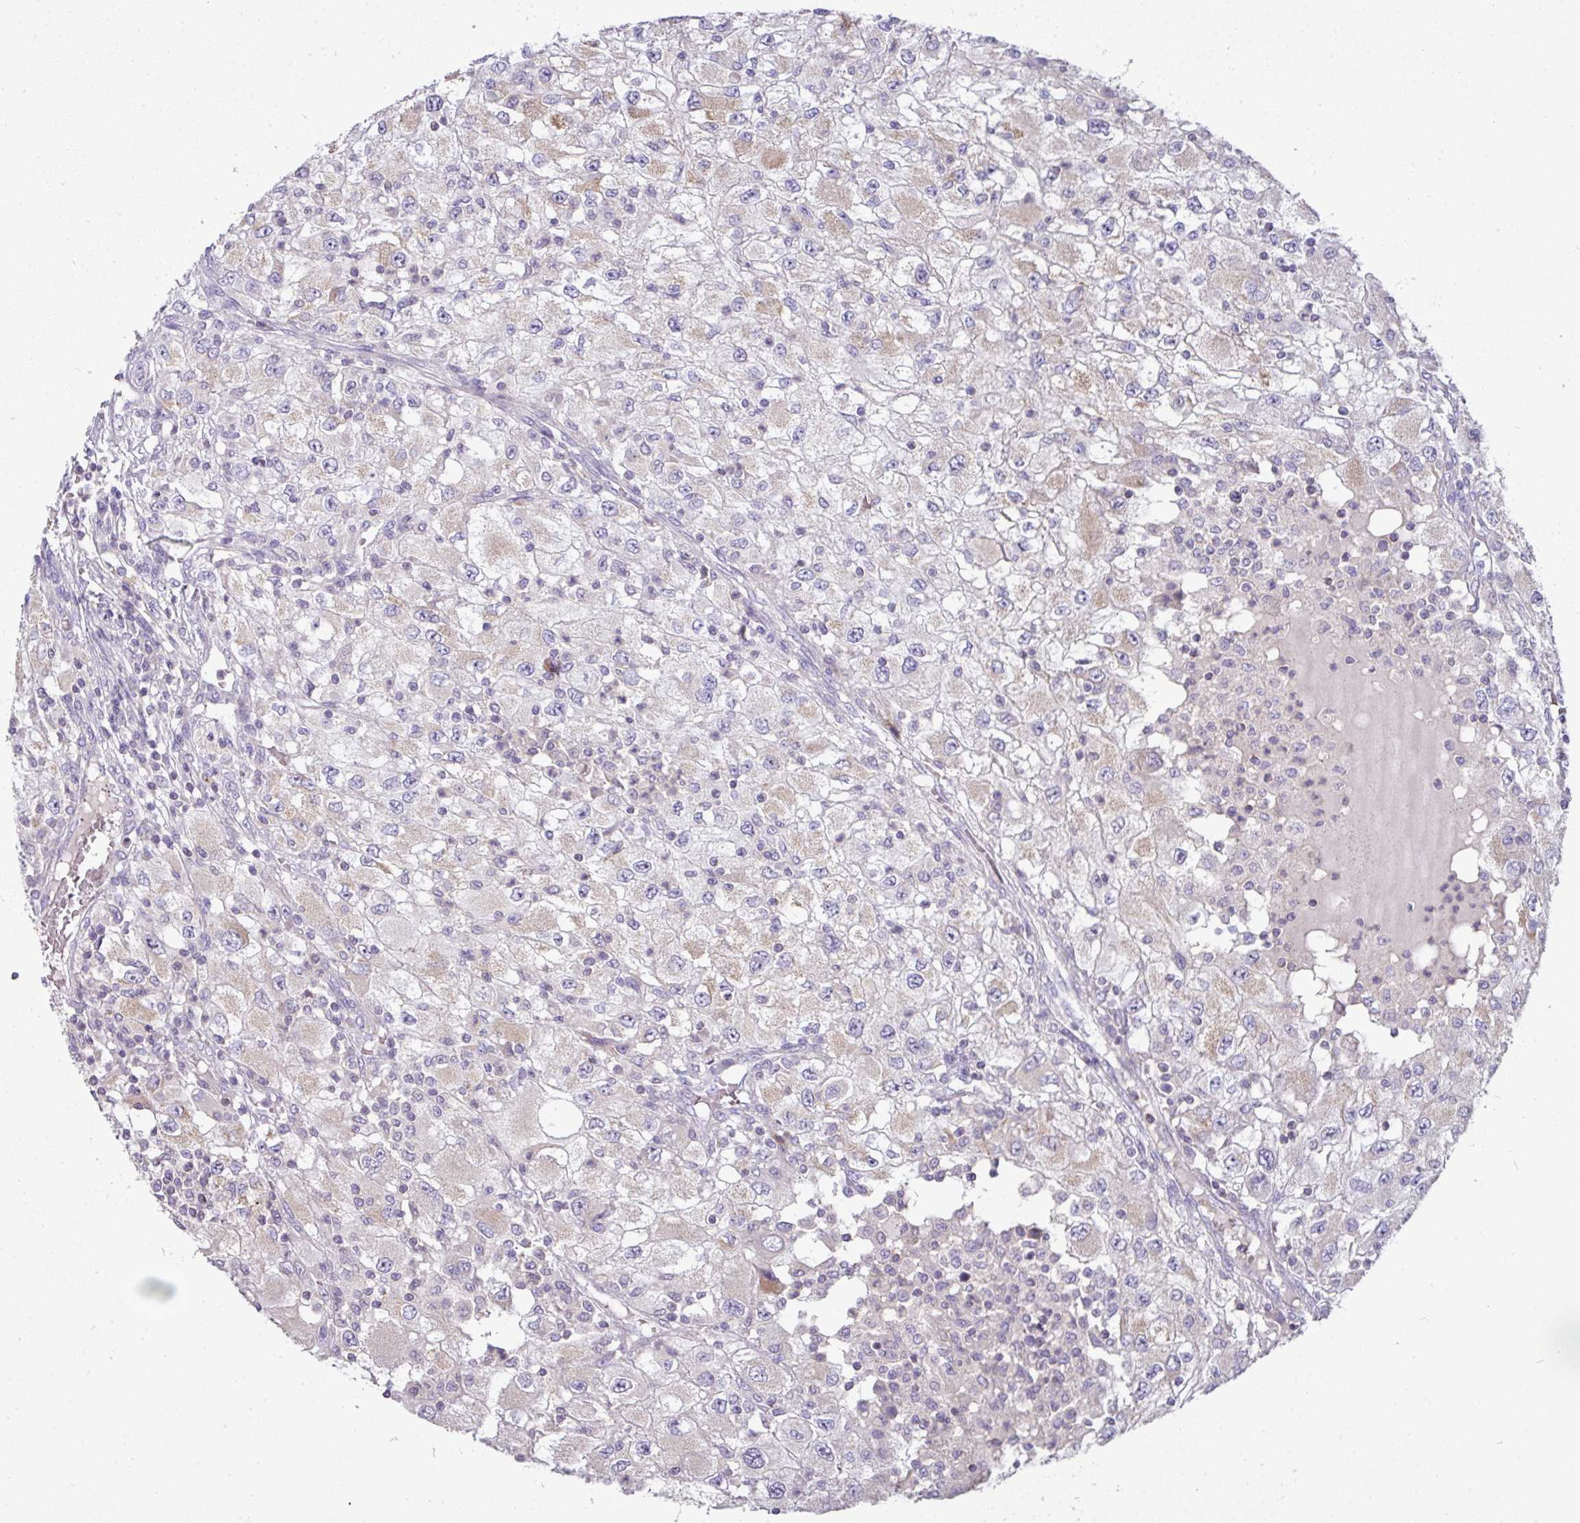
{"staining": {"intensity": "weak", "quantity": "<25%", "location": "cytoplasmic/membranous"}, "tissue": "renal cancer", "cell_type": "Tumor cells", "image_type": "cancer", "snomed": [{"axis": "morphology", "description": "Adenocarcinoma, NOS"}, {"axis": "topography", "description": "Kidney"}], "caption": "High power microscopy image of an immunohistochemistry (IHC) image of renal cancer (adenocarcinoma), revealing no significant positivity in tumor cells.", "gene": "TRAPPC1", "patient": {"sex": "female", "age": 67}}